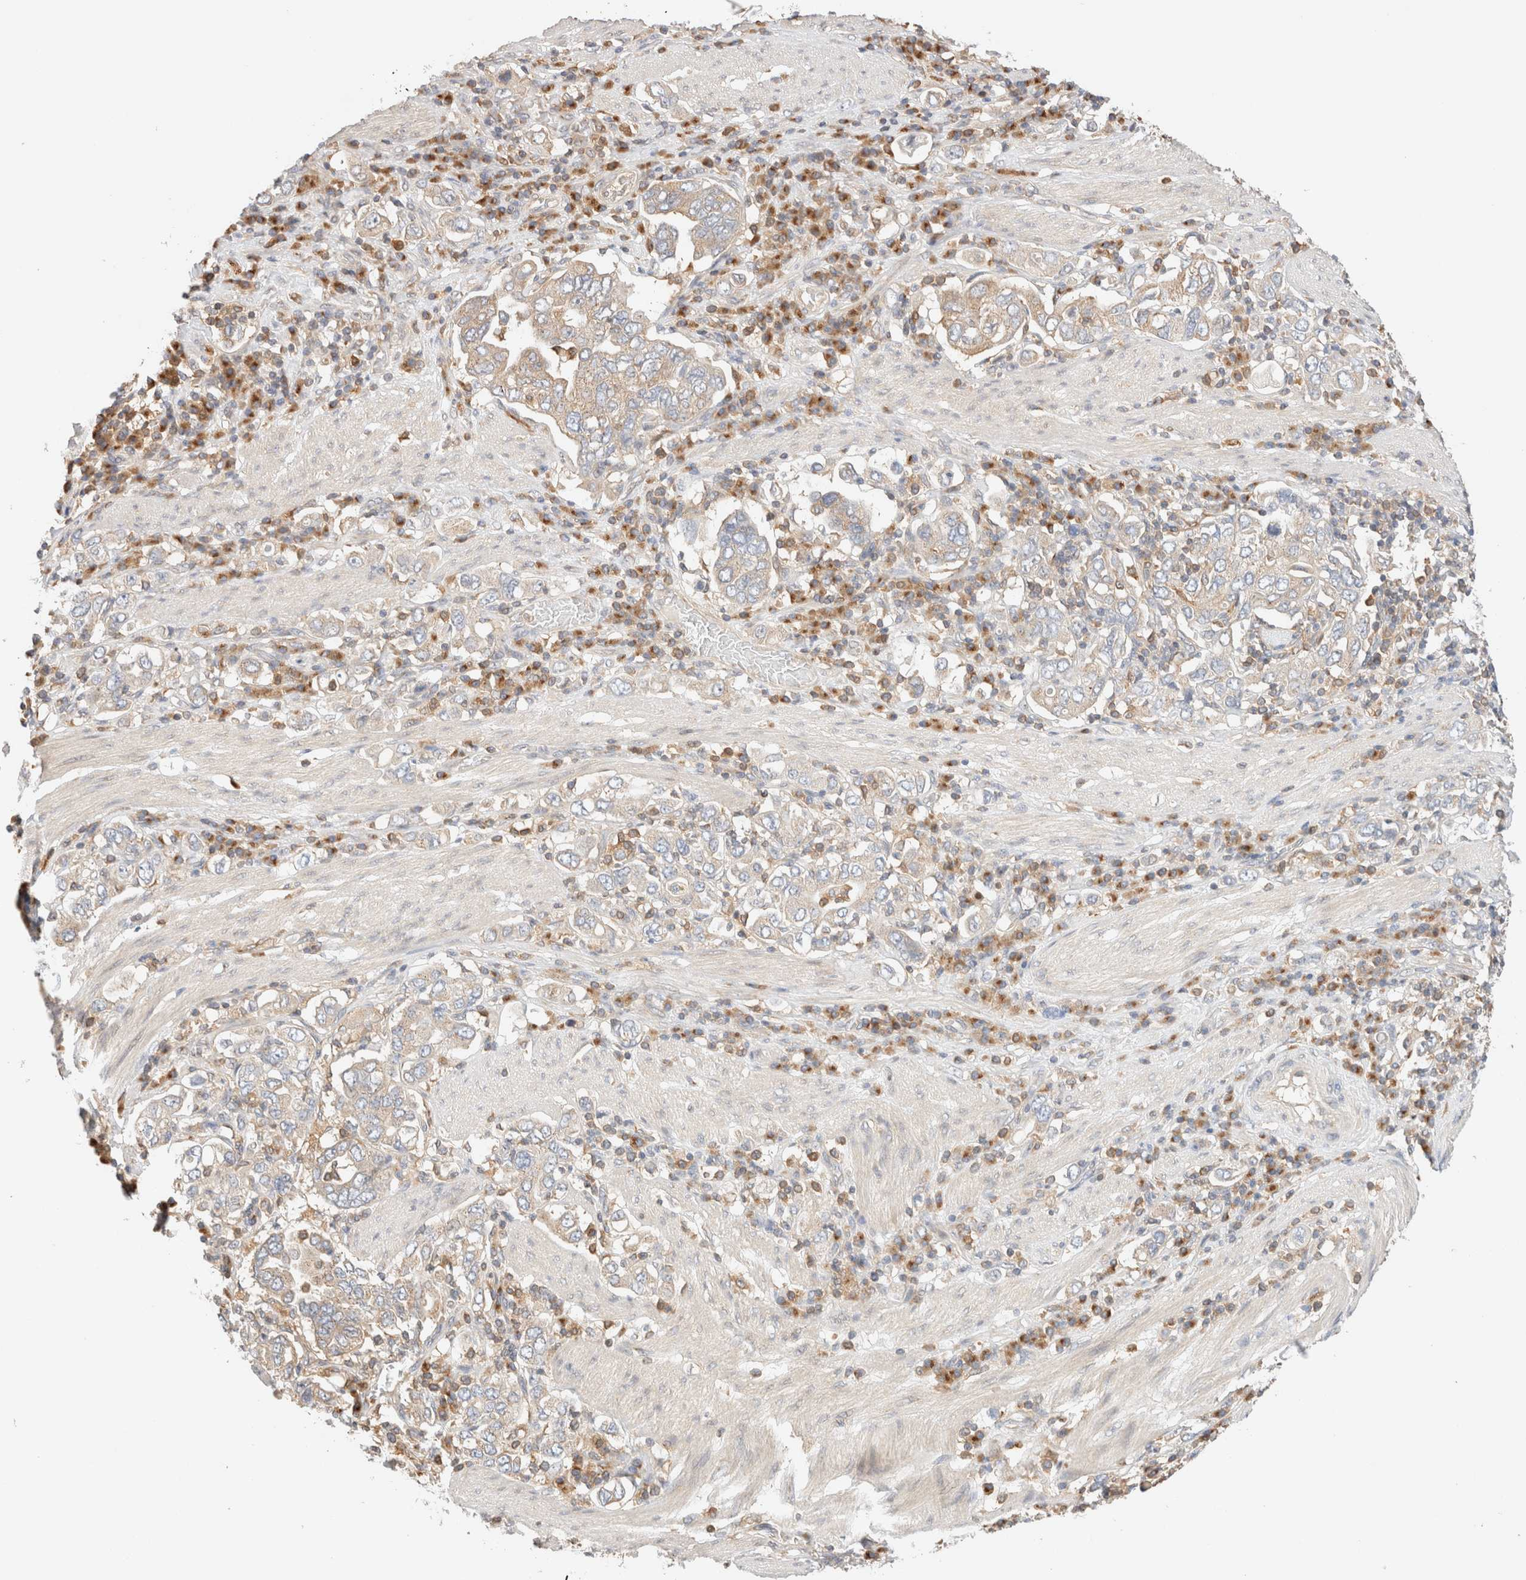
{"staining": {"intensity": "weak", "quantity": "<25%", "location": "cytoplasmic/membranous"}, "tissue": "stomach cancer", "cell_type": "Tumor cells", "image_type": "cancer", "snomed": [{"axis": "morphology", "description": "Adenocarcinoma, NOS"}, {"axis": "topography", "description": "Stomach, upper"}], "caption": "Immunohistochemistry (IHC) of human stomach cancer displays no positivity in tumor cells. (DAB (3,3'-diaminobenzidine) immunohistochemistry (IHC), high magnification).", "gene": "RABEP1", "patient": {"sex": "male", "age": 62}}